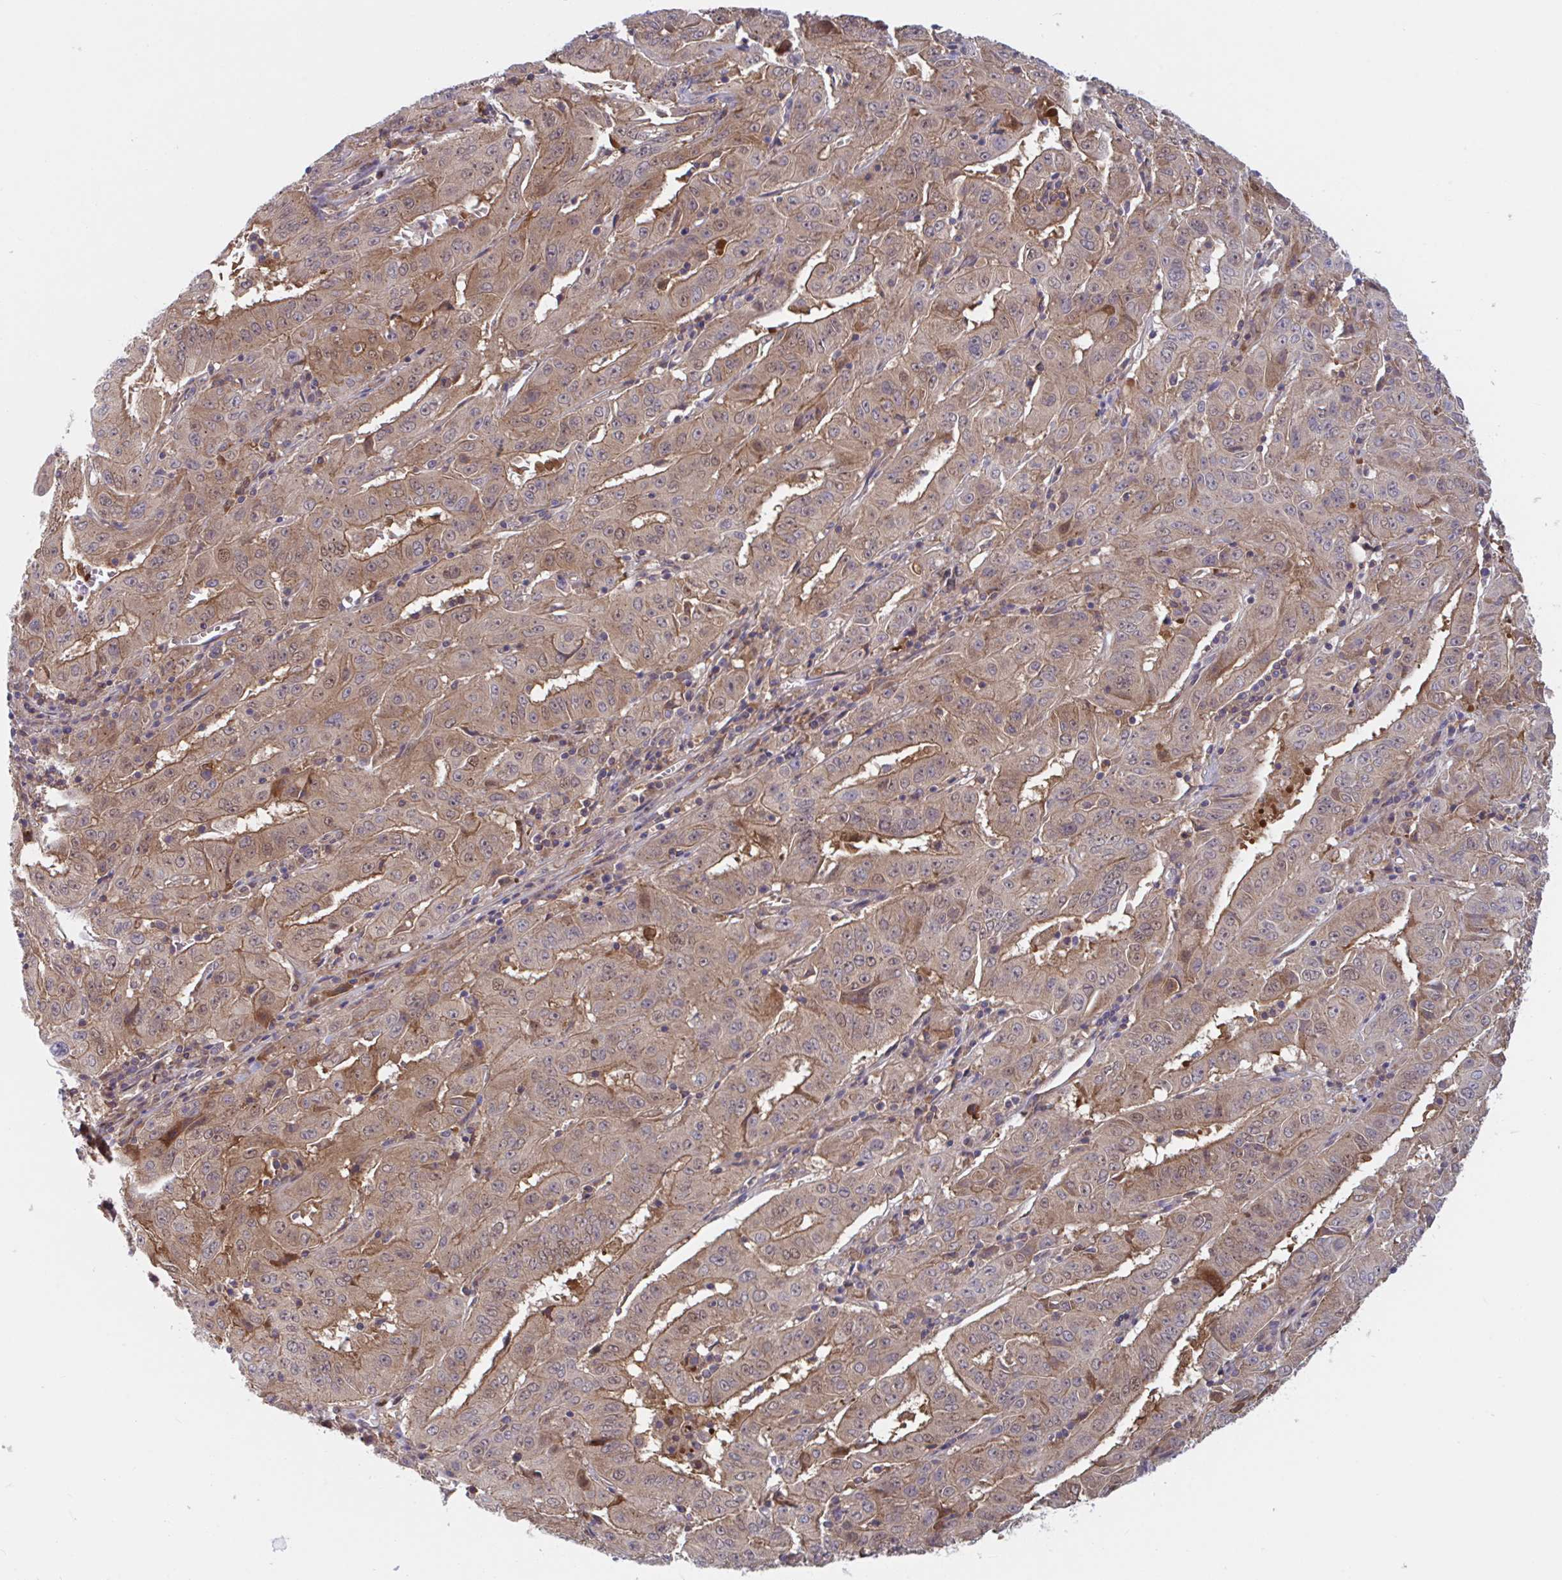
{"staining": {"intensity": "moderate", "quantity": ">75%", "location": "cytoplasmic/membranous,nuclear"}, "tissue": "pancreatic cancer", "cell_type": "Tumor cells", "image_type": "cancer", "snomed": [{"axis": "morphology", "description": "Adenocarcinoma, NOS"}, {"axis": "topography", "description": "Pancreas"}], "caption": "Immunohistochemical staining of human adenocarcinoma (pancreatic) reveals medium levels of moderate cytoplasmic/membranous and nuclear protein positivity in about >75% of tumor cells.", "gene": "LMNTD2", "patient": {"sex": "male", "age": 63}}